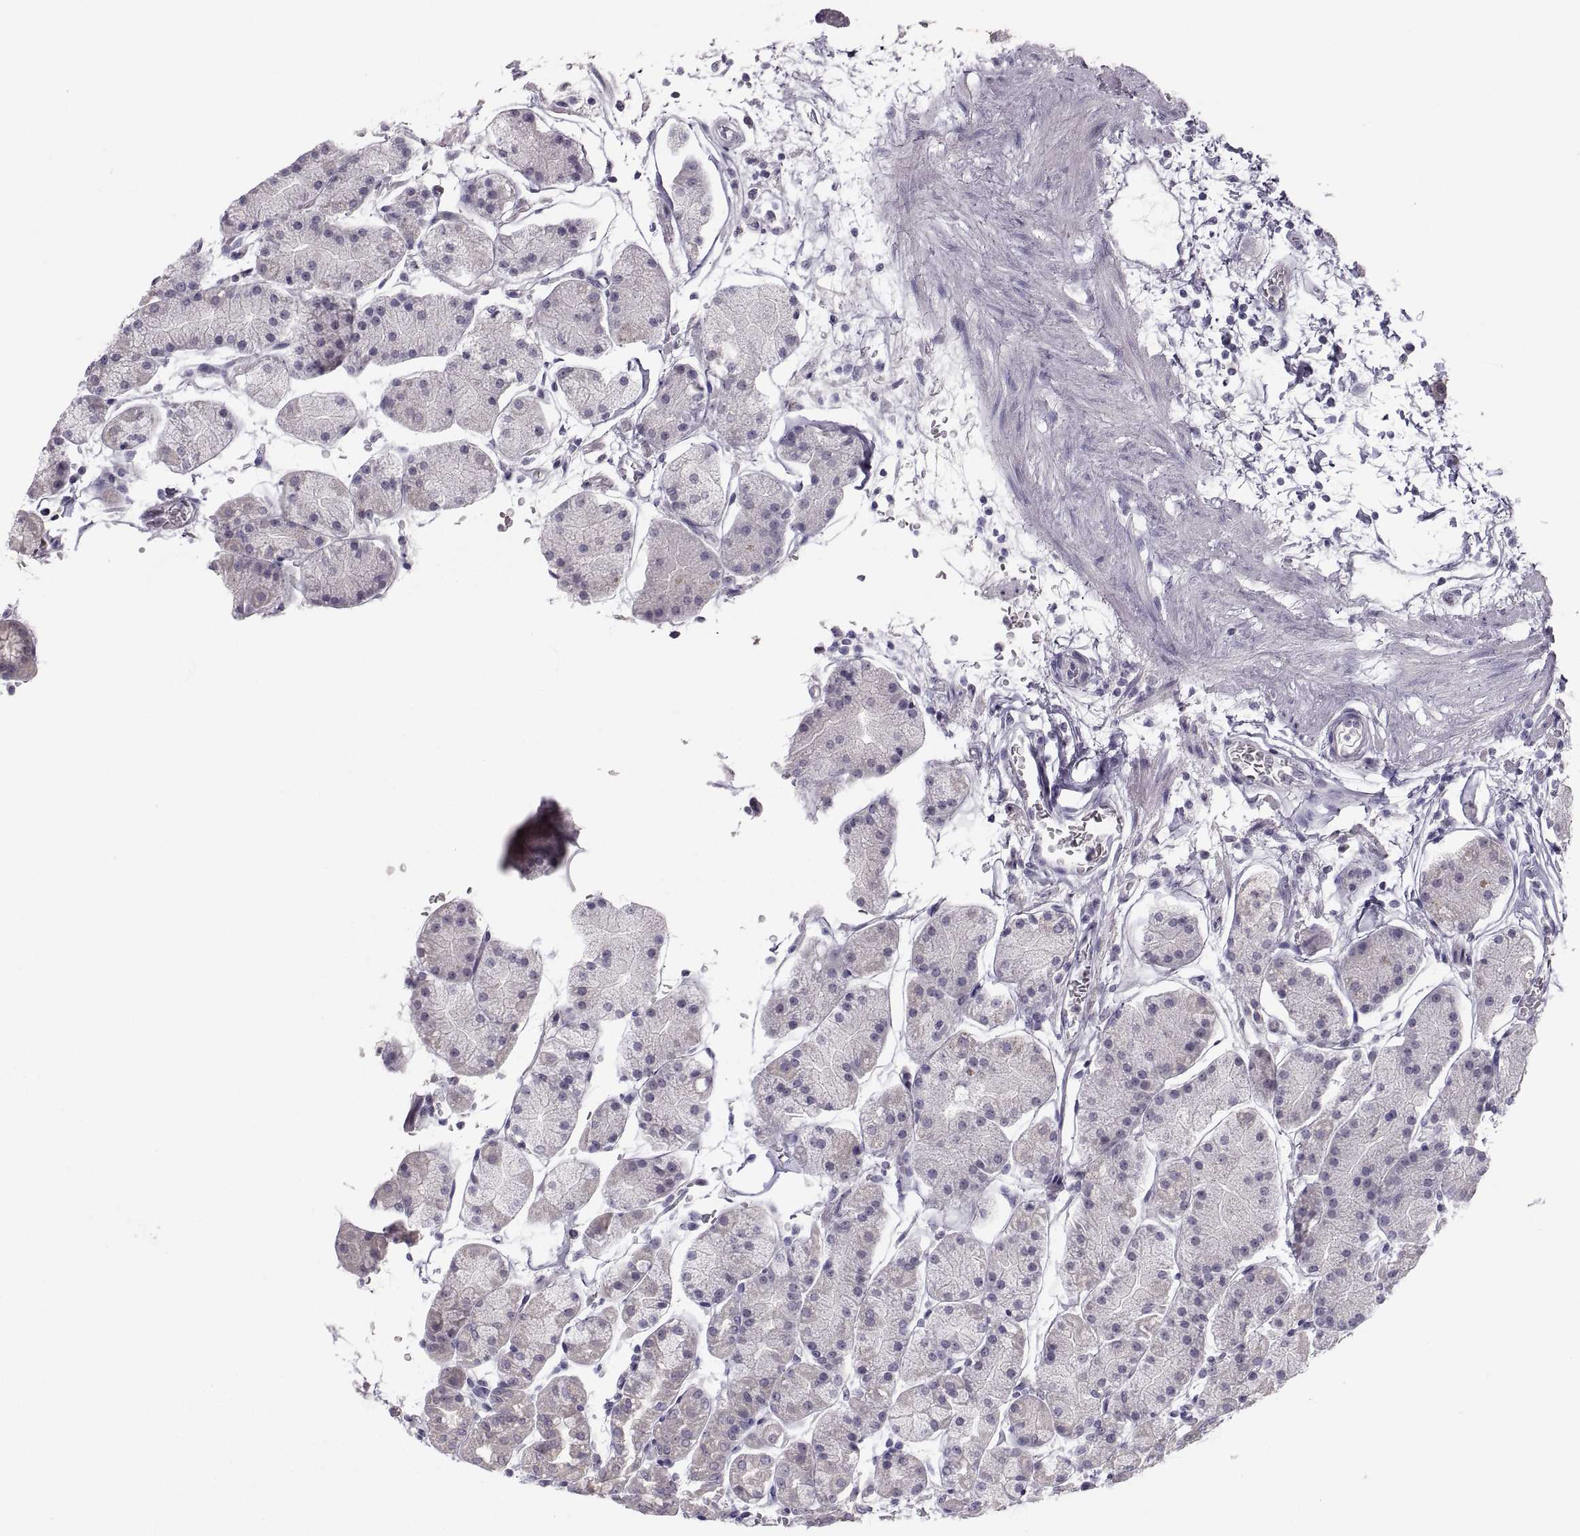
{"staining": {"intensity": "negative", "quantity": "none", "location": "none"}, "tissue": "stomach", "cell_type": "Glandular cells", "image_type": "normal", "snomed": [{"axis": "morphology", "description": "Normal tissue, NOS"}, {"axis": "topography", "description": "Stomach"}], "caption": "This image is of normal stomach stained with immunohistochemistry to label a protein in brown with the nuclei are counter-stained blue. There is no expression in glandular cells.", "gene": "ZNF185", "patient": {"sex": "male", "age": 54}}